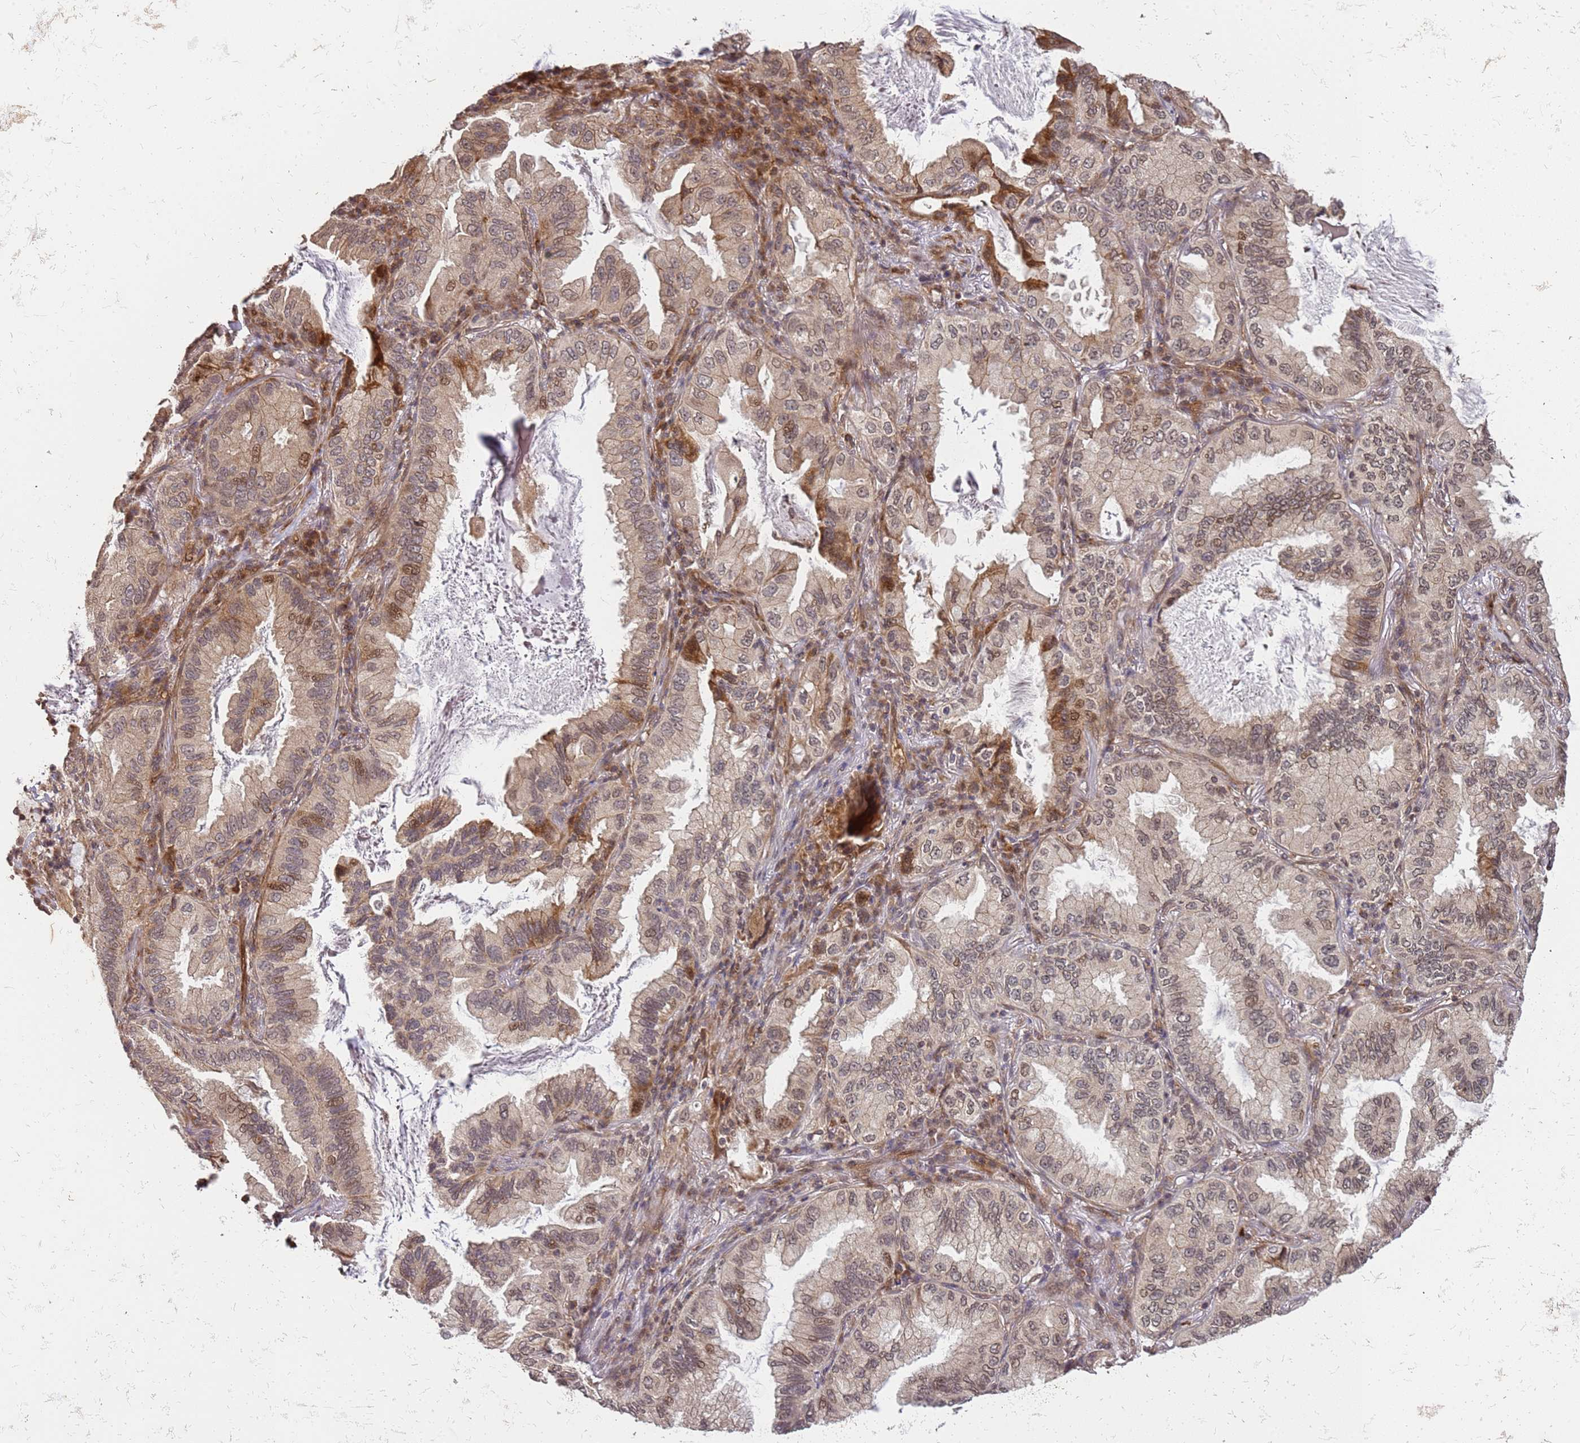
{"staining": {"intensity": "moderate", "quantity": "25%-75%", "location": "cytoplasmic/membranous,nuclear"}, "tissue": "lung cancer", "cell_type": "Tumor cells", "image_type": "cancer", "snomed": [{"axis": "morphology", "description": "Adenocarcinoma, NOS"}, {"axis": "topography", "description": "Lung"}], "caption": "A brown stain labels moderate cytoplasmic/membranous and nuclear positivity of a protein in adenocarcinoma (lung) tumor cells.", "gene": "ST18", "patient": {"sex": "female", "age": 69}}